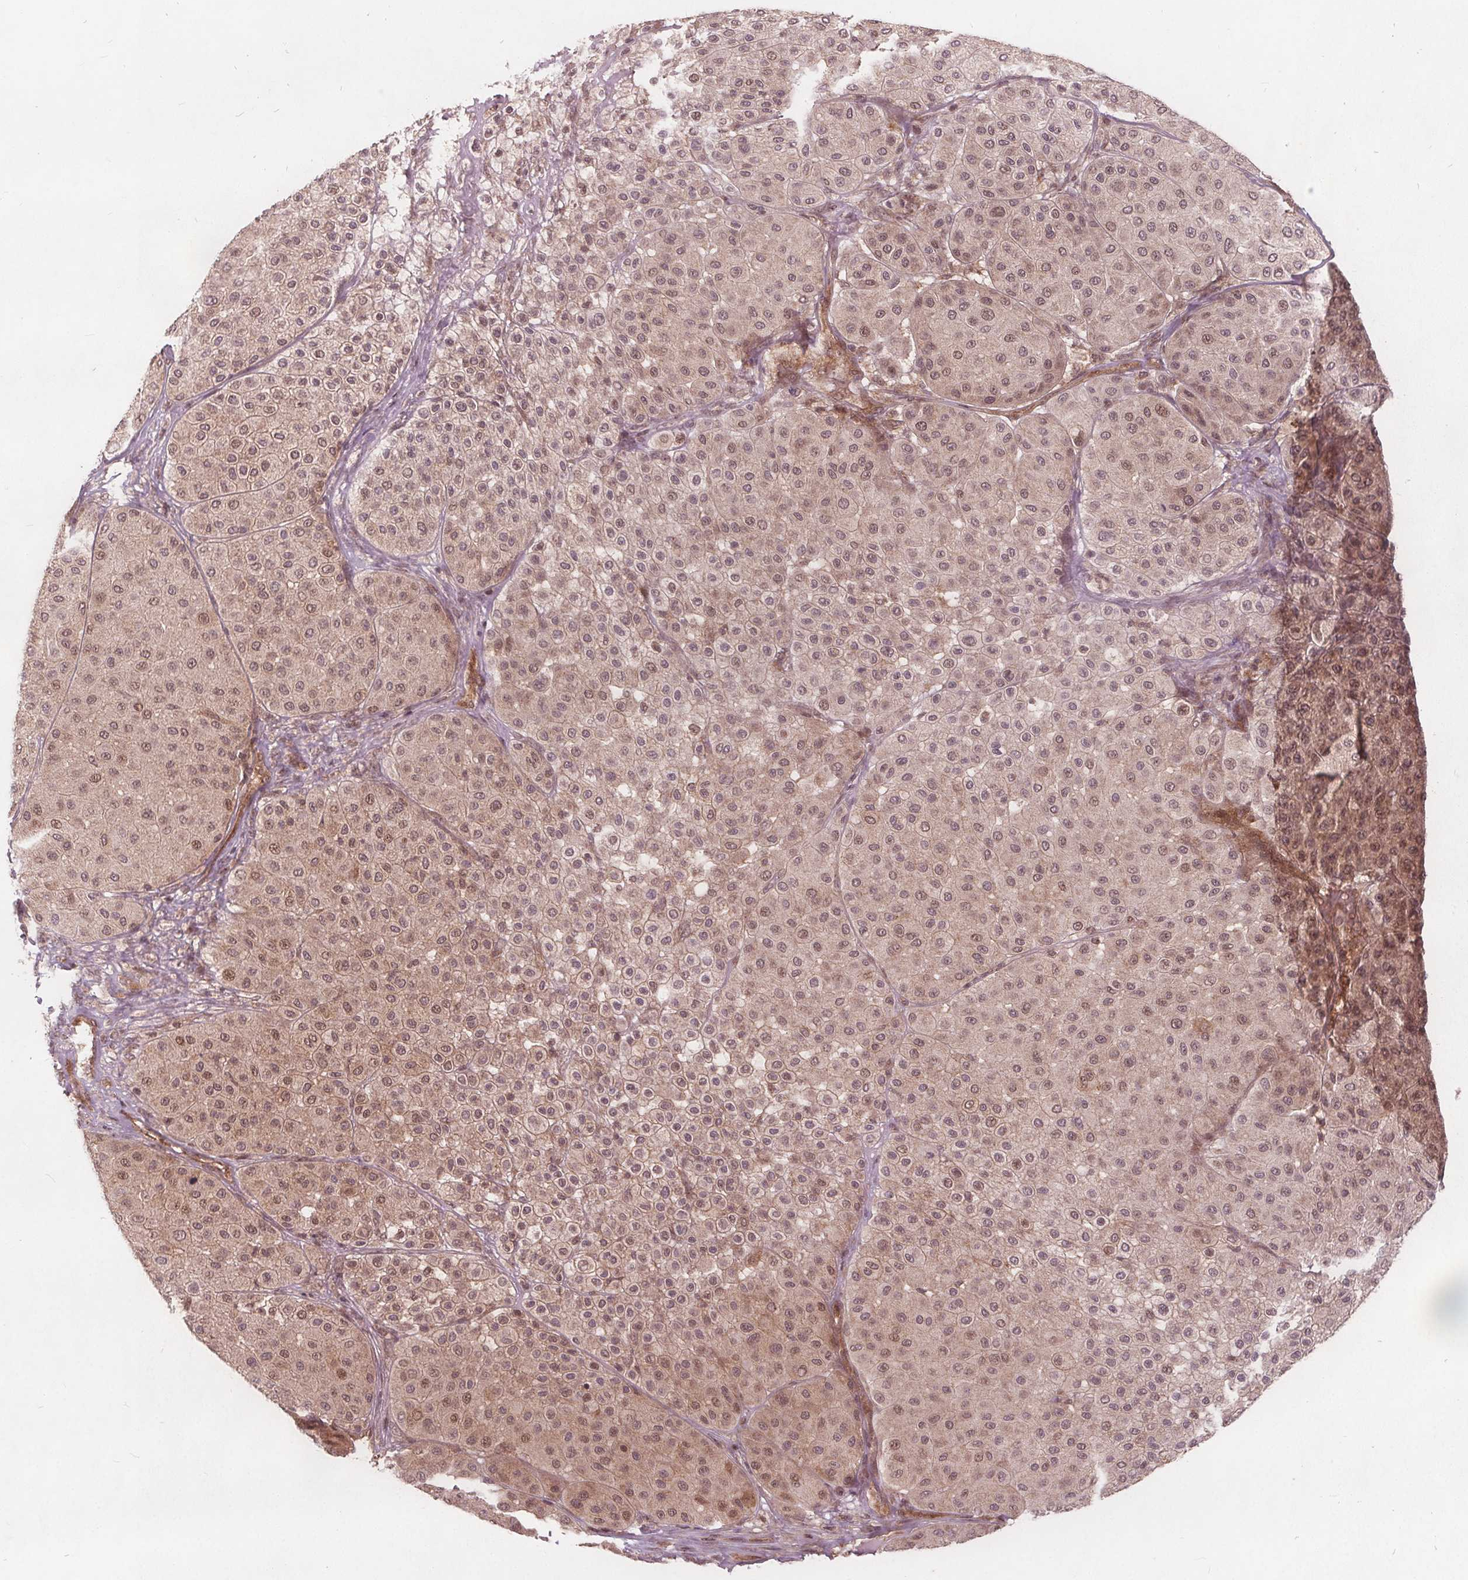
{"staining": {"intensity": "weak", "quantity": ">75%", "location": "nuclear"}, "tissue": "melanoma", "cell_type": "Tumor cells", "image_type": "cancer", "snomed": [{"axis": "morphology", "description": "Malignant melanoma, Metastatic site"}, {"axis": "topography", "description": "Smooth muscle"}], "caption": "Immunohistochemical staining of malignant melanoma (metastatic site) demonstrates low levels of weak nuclear expression in approximately >75% of tumor cells.", "gene": "PPP1CB", "patient": {"sex": "male", "age": 41}}